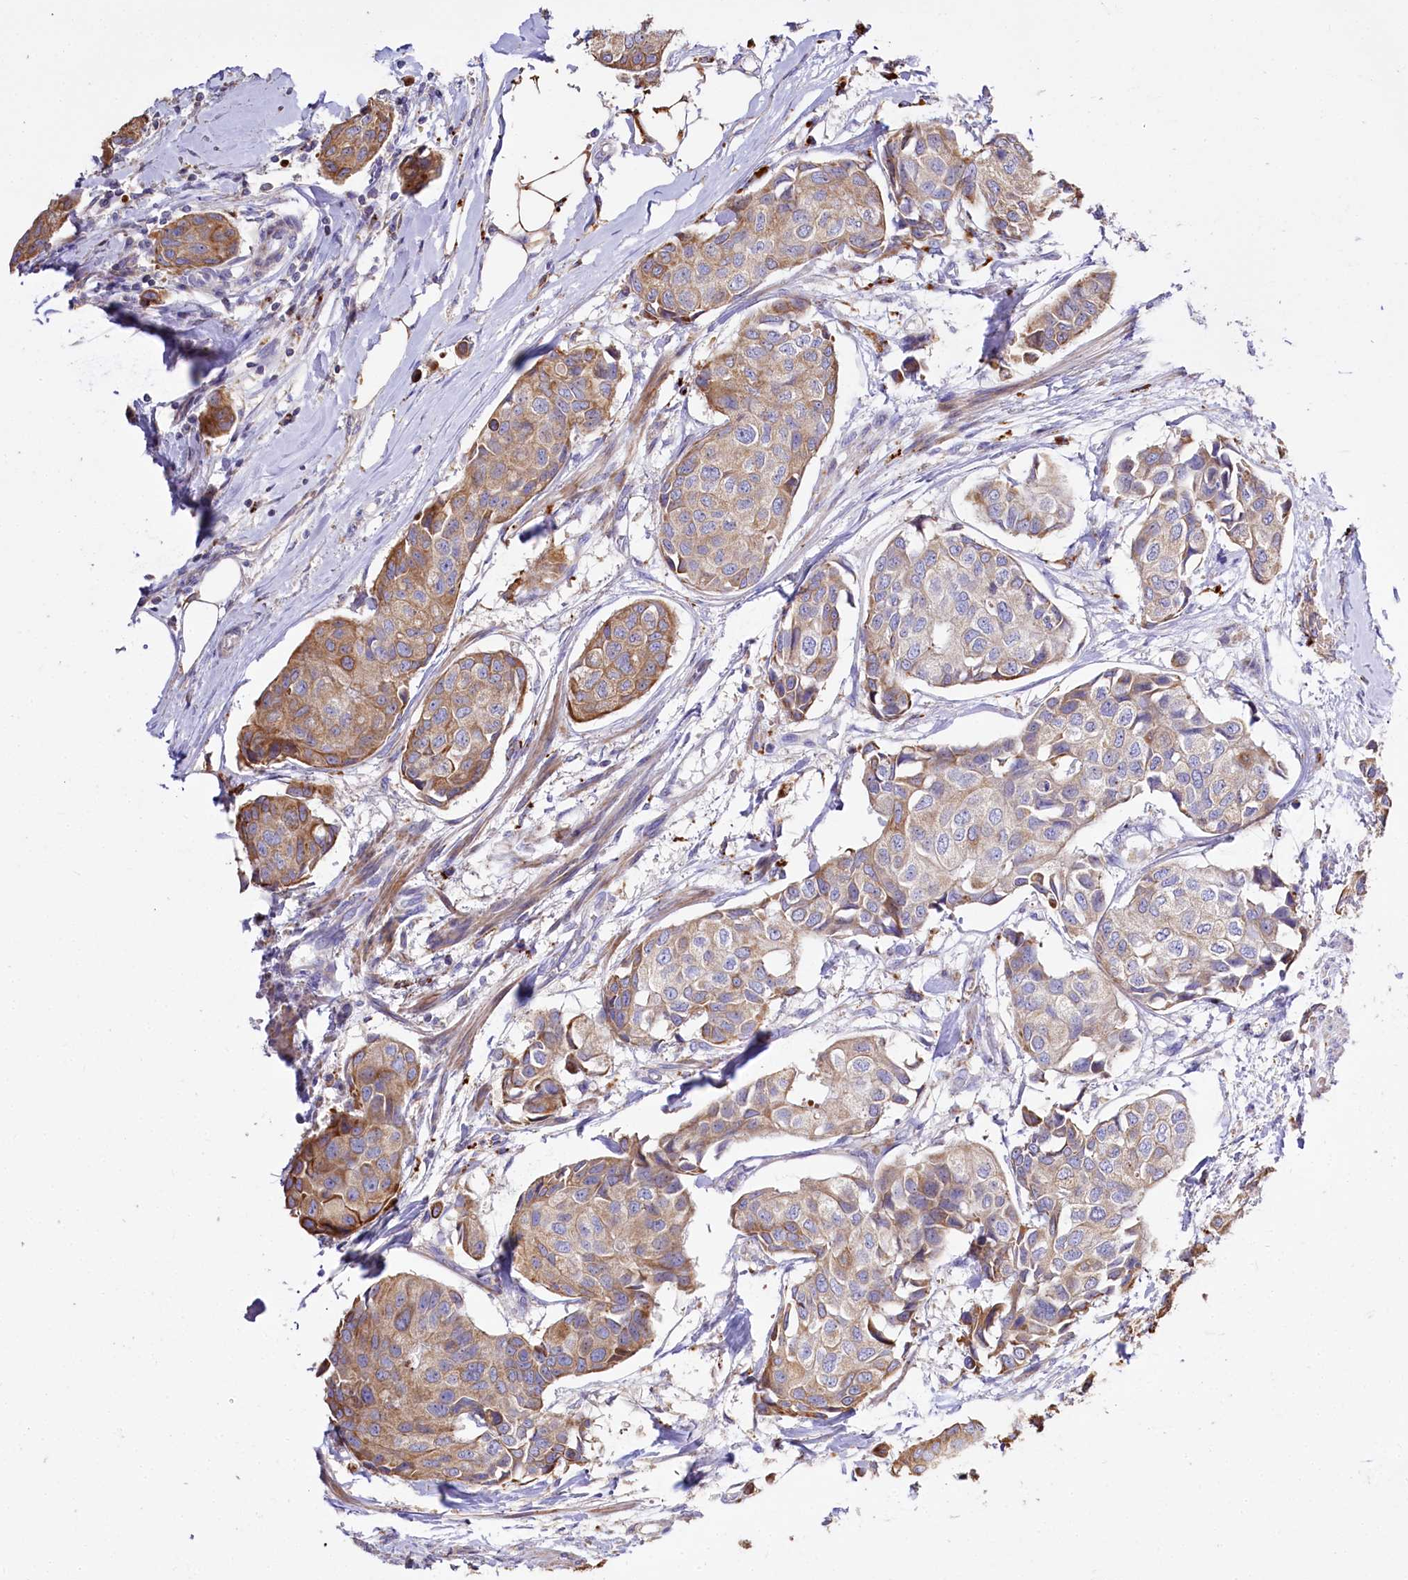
{"staining": {"intensity": "moderate", "quantity": ">75%", "location": "cytoplasmic/membranous"}, "tissue": "breast cancer", "cell_type": "Tumor cells", "image_type": "cancer", "snomed": [{"axis": "morphology", "description": "Duct carcinoma"}, {"axis": "topography", "description": "Breast"}], "caption": "Breast cancer stained for a protein (brown) displays moderate cytoplasmic/membranous positive staining in approximately >75% of tumor cells.", "gene": "PTER", "patient": {"sex": "female", "age": 80}}